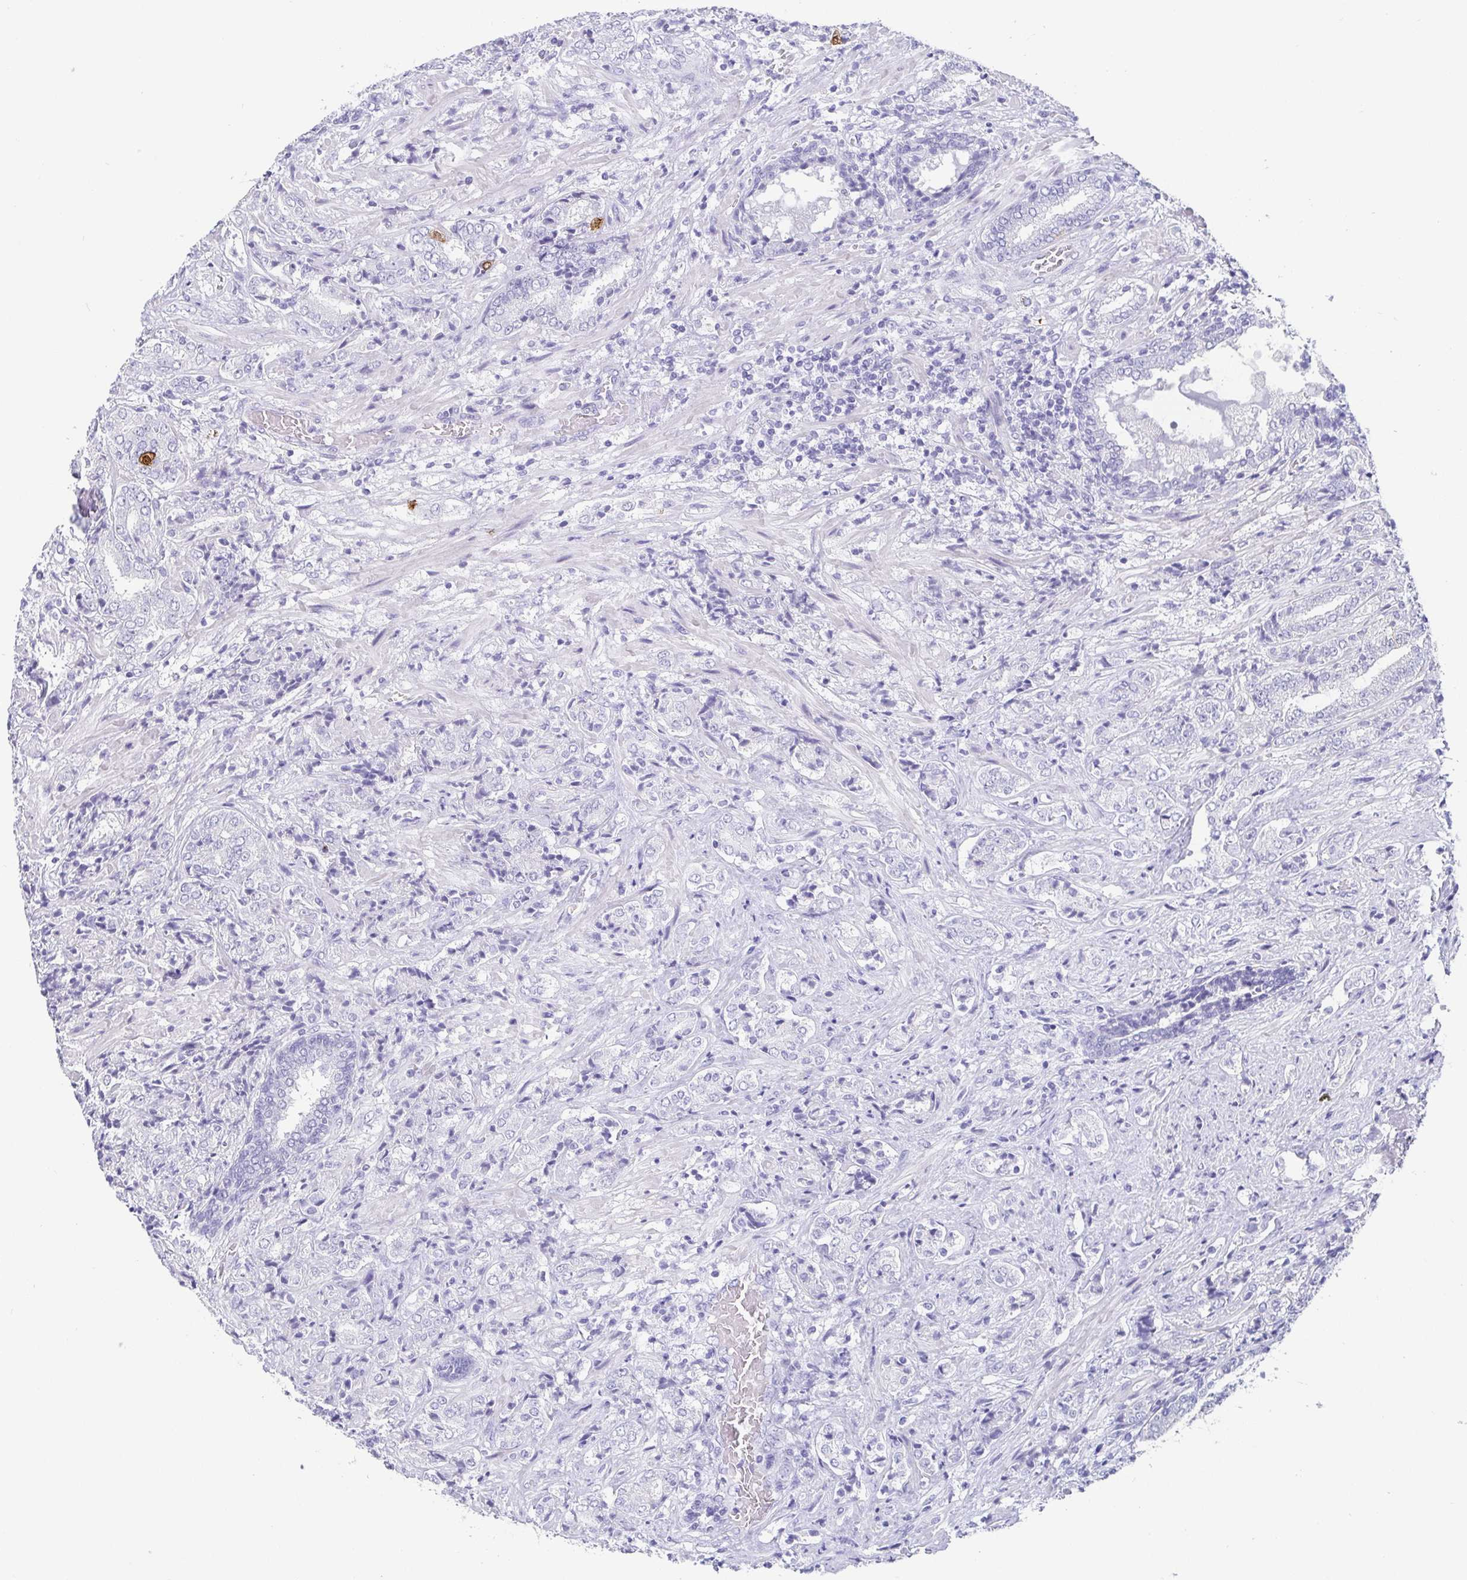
{"staining": {"intensity": "negative", "quantity": "none", "location": "none"}, "tissue": "prostate cancer", "cell_type": "Tumor cells", "image_type": "cancer", "snomed": [{"axis": "morphology", "description": "Adenocarcinoma, High grade"}, {"axis": "topography", "description": "Prostate"}], "caption": "Immunohistochemical staining of prostate cancer exhibits no significant expression in tumor cells.", "gene": "SCGN", "patient": {"sex": "male", "age": 62}}